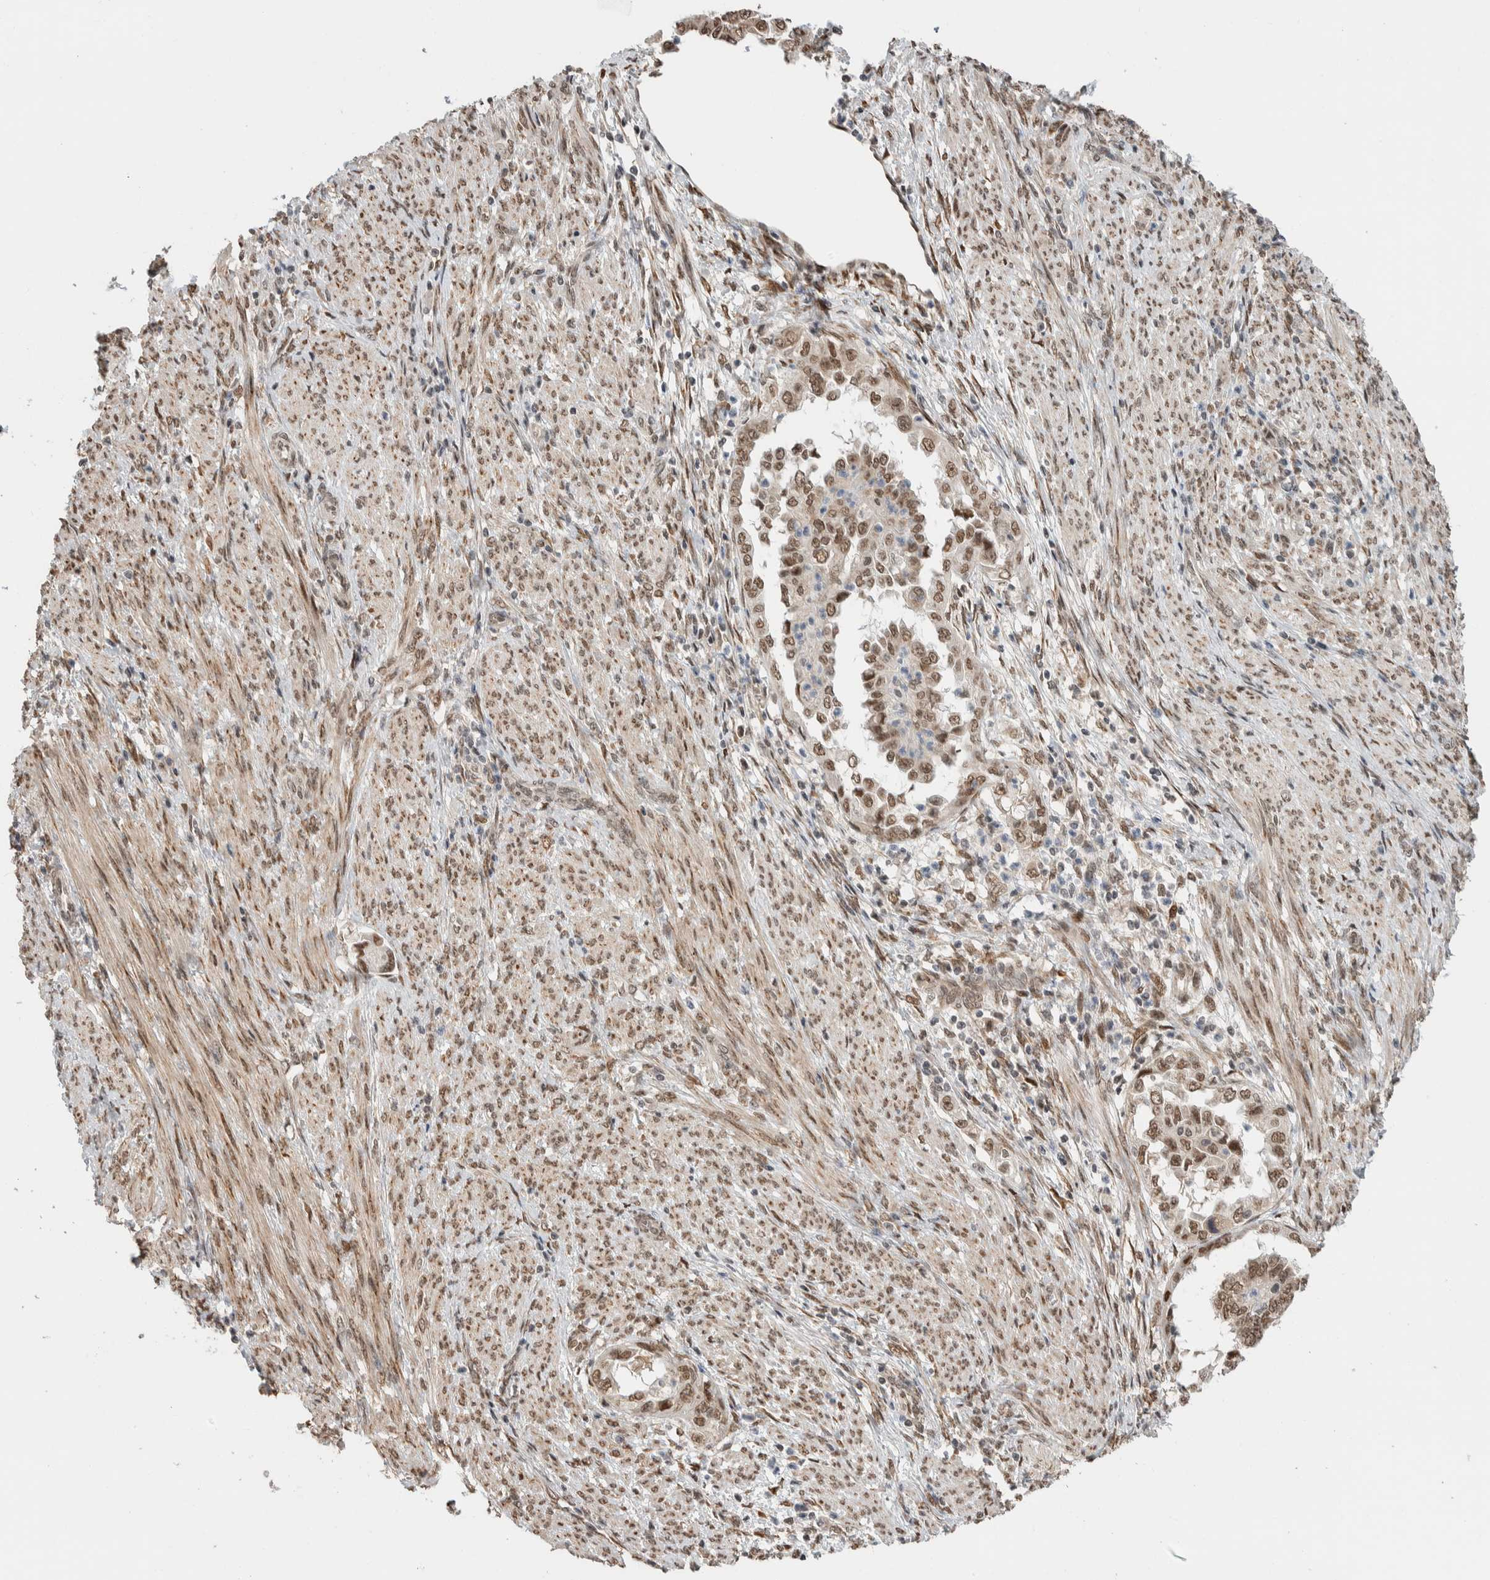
{"staining": {"intensity": "moderate", "quantity": ">75%", "location": "nuclear"}, "tissue": "endometrial cancer", "cell_type": "Tumor cells", "image_type": "cancer", "snomed": [{"axis": "morphology", "description": "Adenocarcinoma, NOS"}, {"axis": "topography", "description": "Endometrium"}], "caption": "A medium amount of moderate nuclear positivity is present in approximately >75% of tumor cells in endometrial adenocarcinoma tissue.", "gene": "TNRC18", "patient": {"sex": "female", "age": 85}}